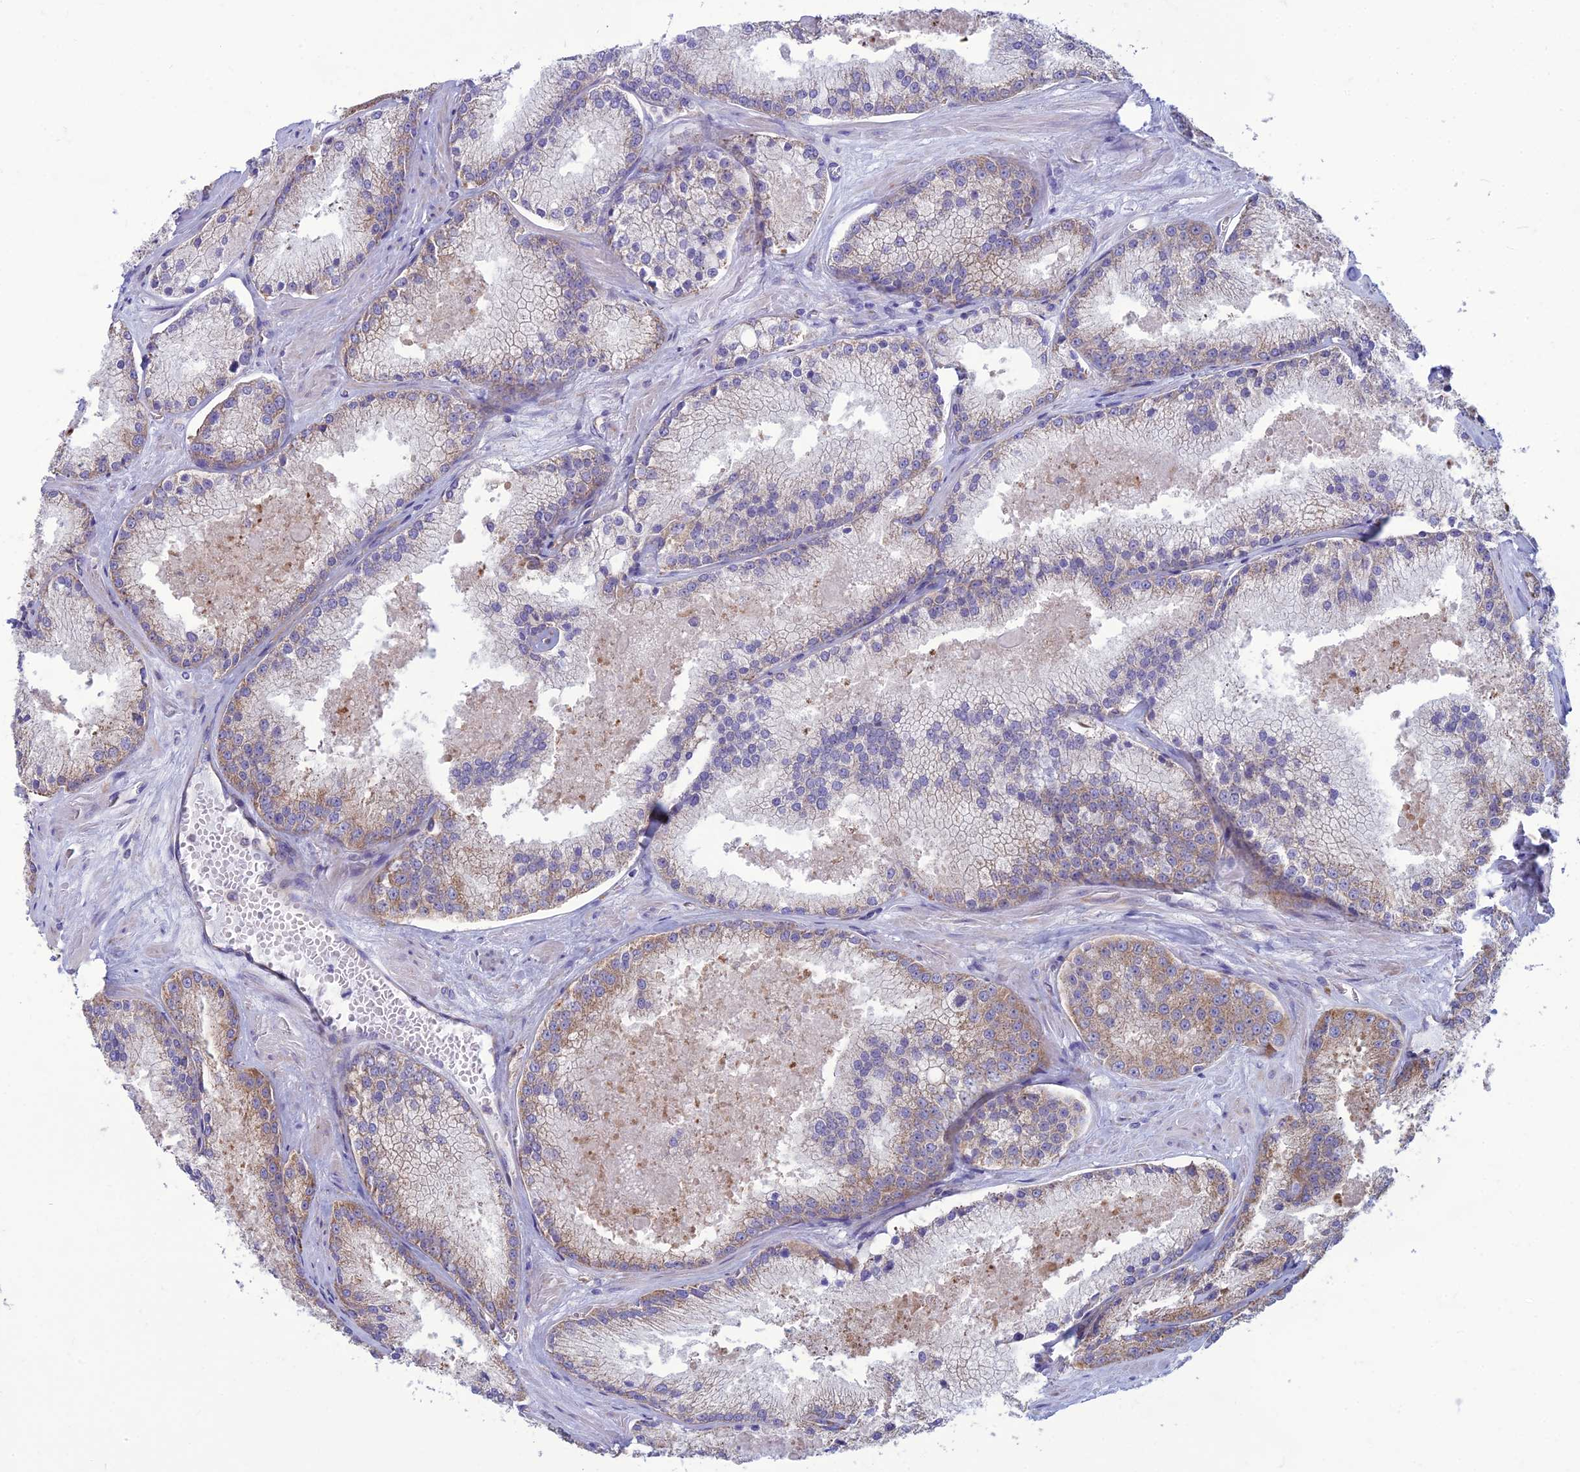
{"staining": {"intensity": "moderate", "quantity": "25%-75%", "location": "cytoplasmic/membranous"}, "tissue": "prostate cancer", "cell_type": "Tumor cells", "image_type": "cancer", "snomed": [{"axis": "morphology", "description": "Adenocarcinoma, High grade"}, {"axis": "topography", "description": "Prostate"}], "caption": "A medium amount of moderate cytoplasmic/membranous positivity is appreciated in approximately 25%-75% of tumor cells in prostate adenocarcinoma (high-grade) tissue. Immunohistochemistry (ihc) stains the protein in brown and the nuclei are stained blue.", "gene": "RPL17-C18orf32", "patient": {"sex": "male", "age": 61}}